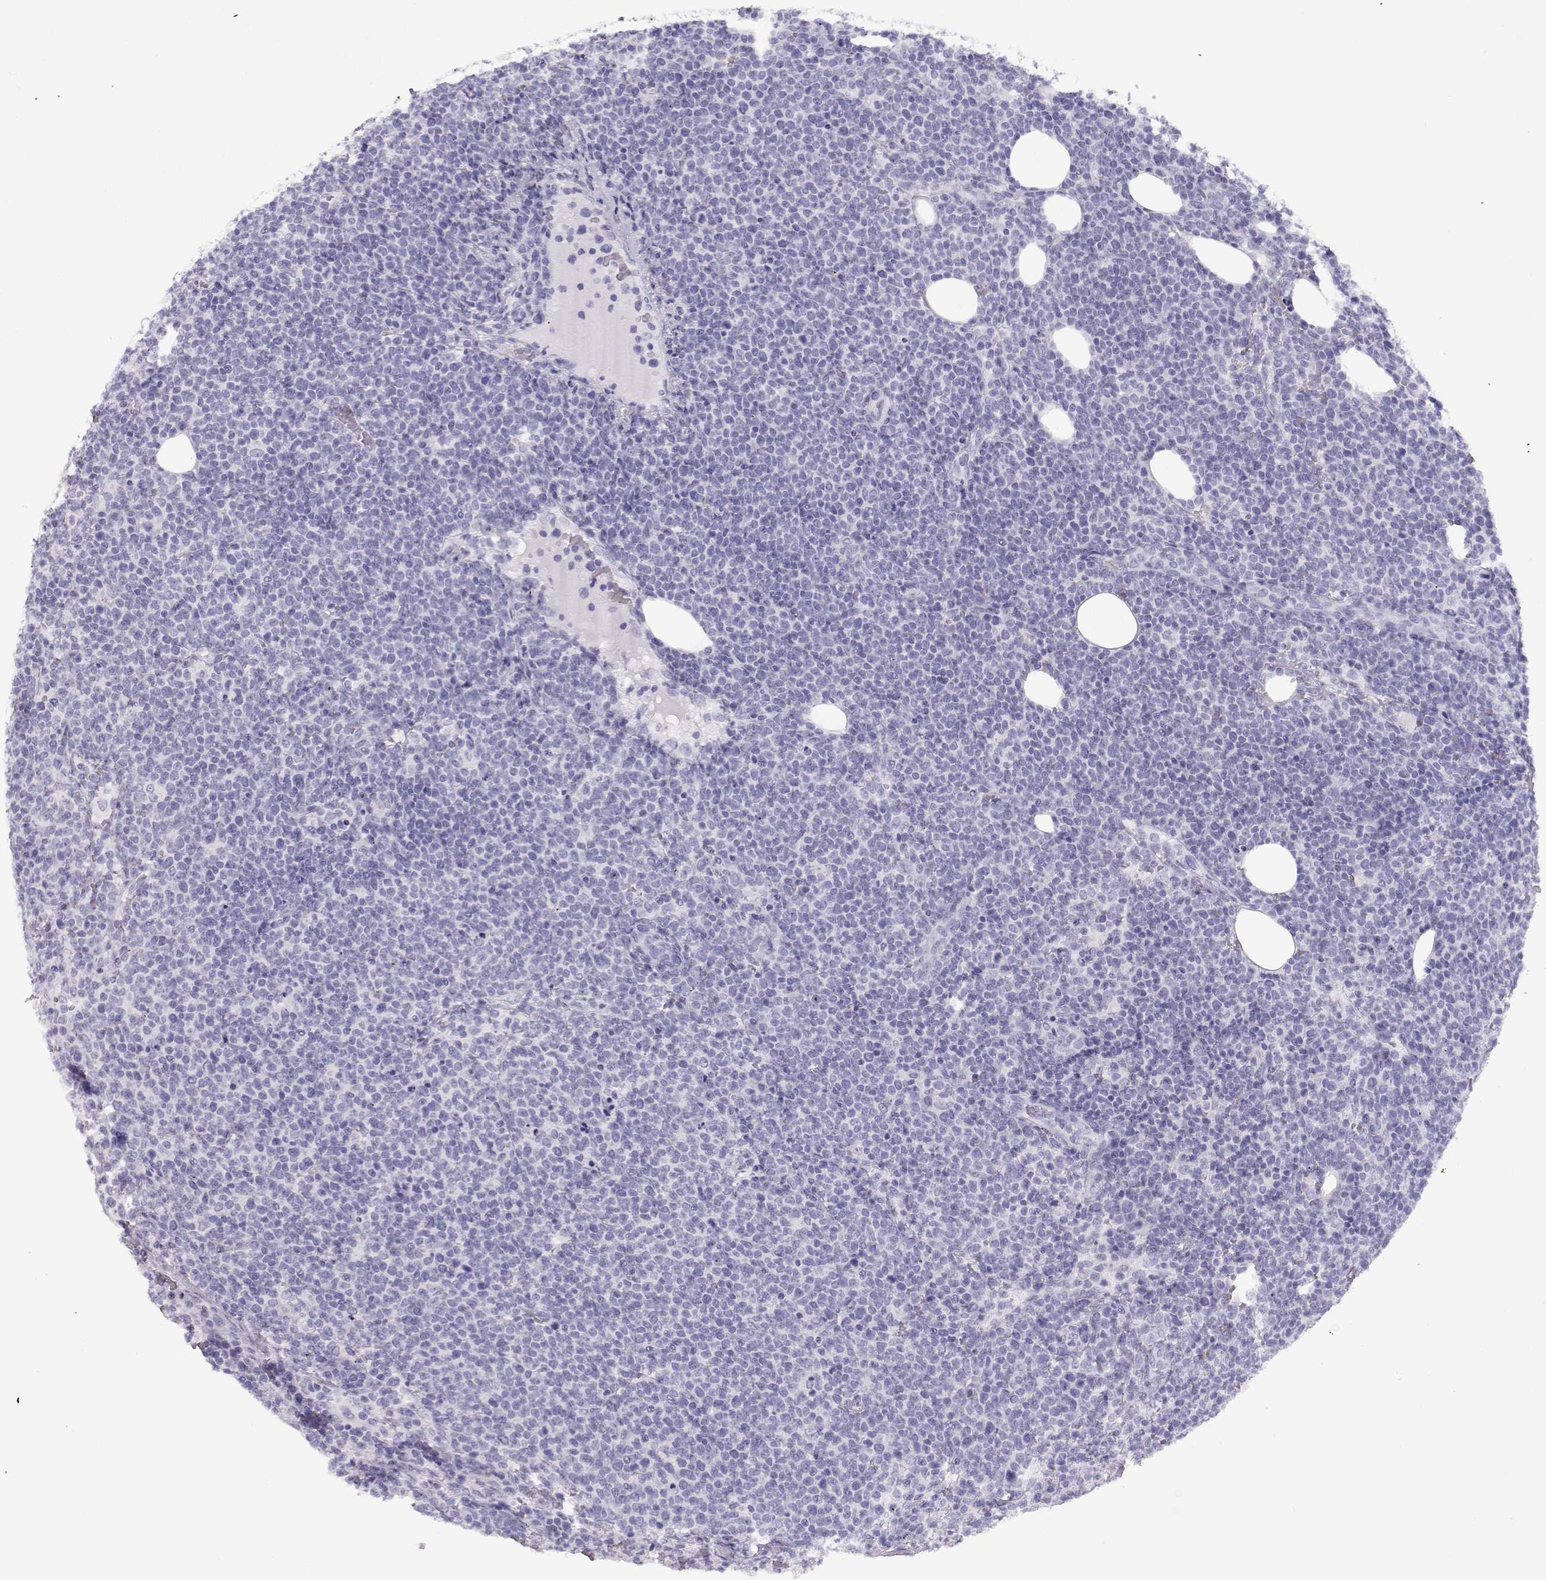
{"staining": {"intensity": "negative", "quantity": "none", "location": "none"}, "tissue": "lymphoma", "cell_type": "Tumor cells", "image_type": "cancer", "snomed": [{"axis": "morphology", "description": "Malignant lymphoma, non-Hodgkin's type, High grade"}, {"axis": "topography", "description": "Lymph node"}], "caption": "DAB (3,3'-diaminobenzidine) immunohistochemical staining of human lymphoma displays no significant expression in tumor cells.", "gene": "TKTL1", "patient": {"sex": "male", "age": 61}}